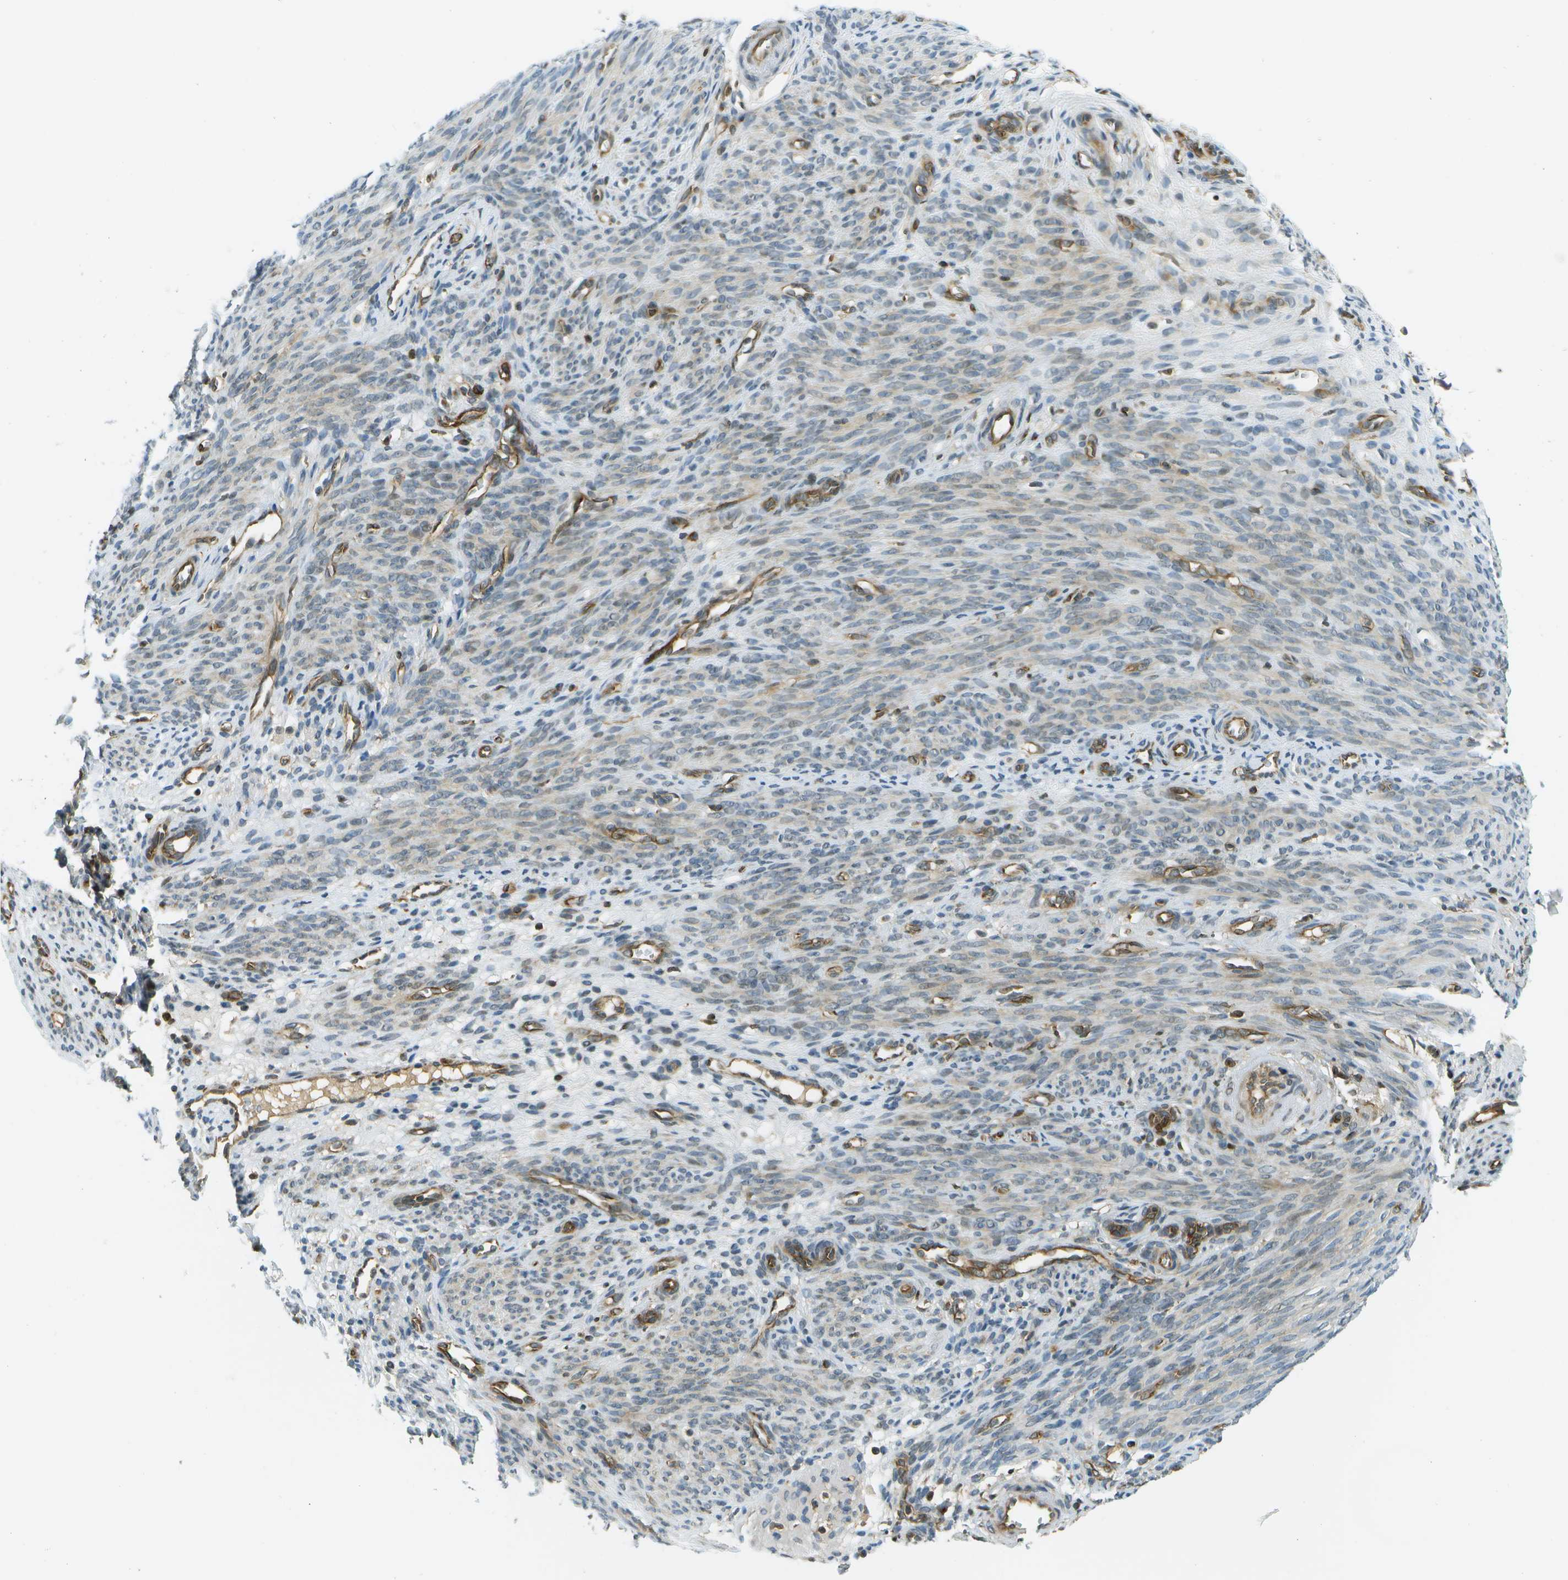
{"staining": {"intensity": "negative", "quantity": "none", "location": "none"}, "tissue": "endometrium", "cell_type": "Cells in endometrial stroma", "image_type": "normal", "snomed": [{"axis": "morphology", "description": "Normal tissue, NOS"}, {"axis": "morphology", "description": "Adenocarcinoma, NOS"}, {"axis": "topography", "description": "Endometrium"}, {"axis": "topography", "description": "Ovary"}], "caption": "Photomicrograph shows no significant protein staining in cells in endometrial stroma of benign endometrium. (Stains: DAB (3,3'-diaminobenzidine) immunohistochemistry (IHC) with hematoxylin counter stain, Microscopy: brightfield microscopy at high magnification).", "gene": "TMTC1", "patient": {"sex": "female", "age": 68}}